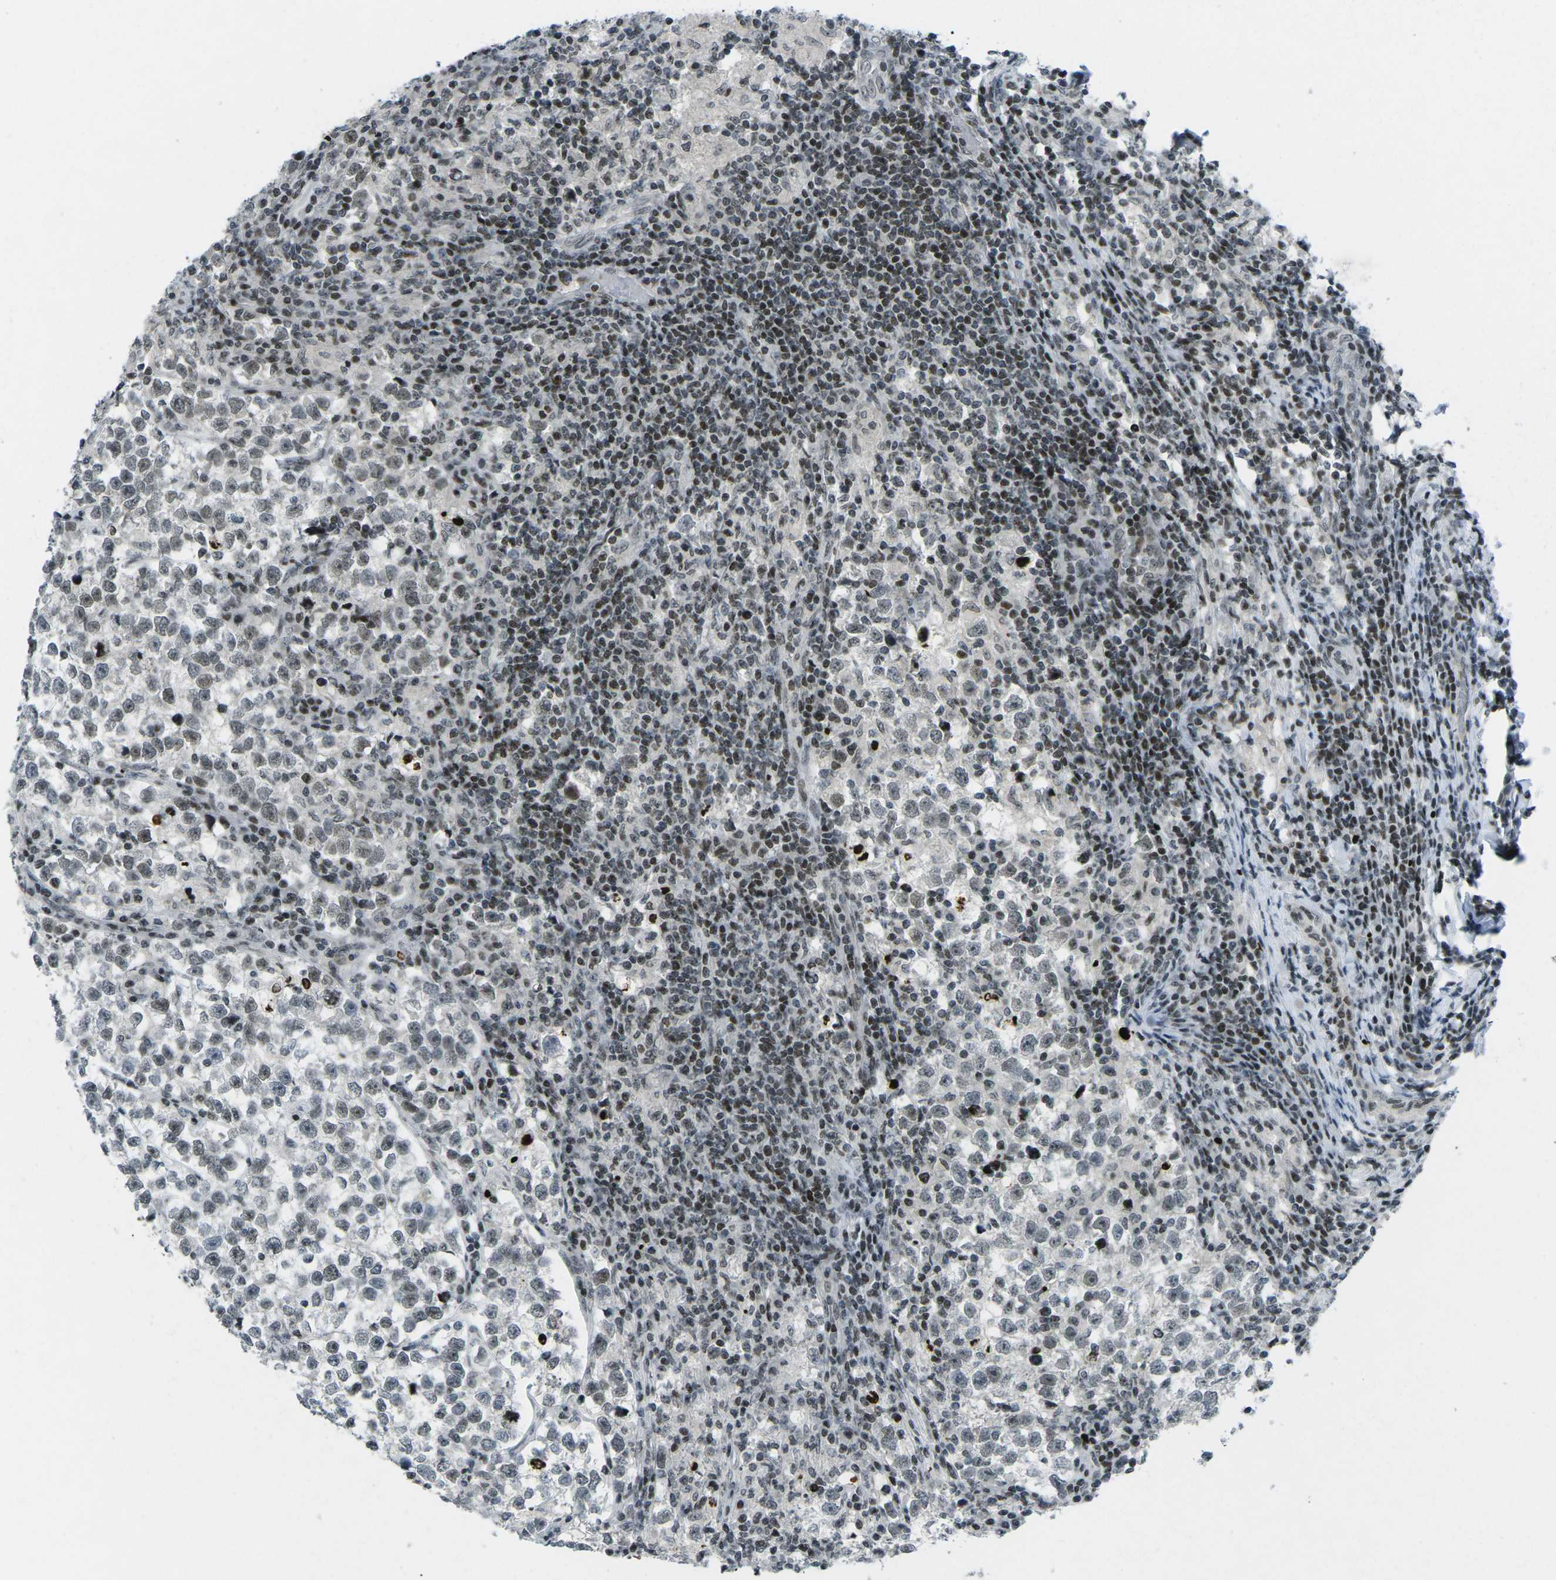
{"staining": {"intensity": "weak", "quantity": "25%-75%", "location": "nuclear"}, "tissue": "testis cancer", "cell_type": "Tumor cells", "image_type": "cancer", "snomed": [{"axis": "morphology", "description": "Normal tissue, NOS"}, {"axis": "morphology", "description": "Seminoma, NOS"}, {"axis": "topography", "description": "Testis"}], "caption": "A low amount of weak nuclear staining is appreciated in approximately 25%-75% of tumor cells in testis cancer (seminoma) tissue. (DAB IHC with brightfield microscopy, high magnification).", "gene": "EME1", "patient": {"sex": "male", "age": 43}}